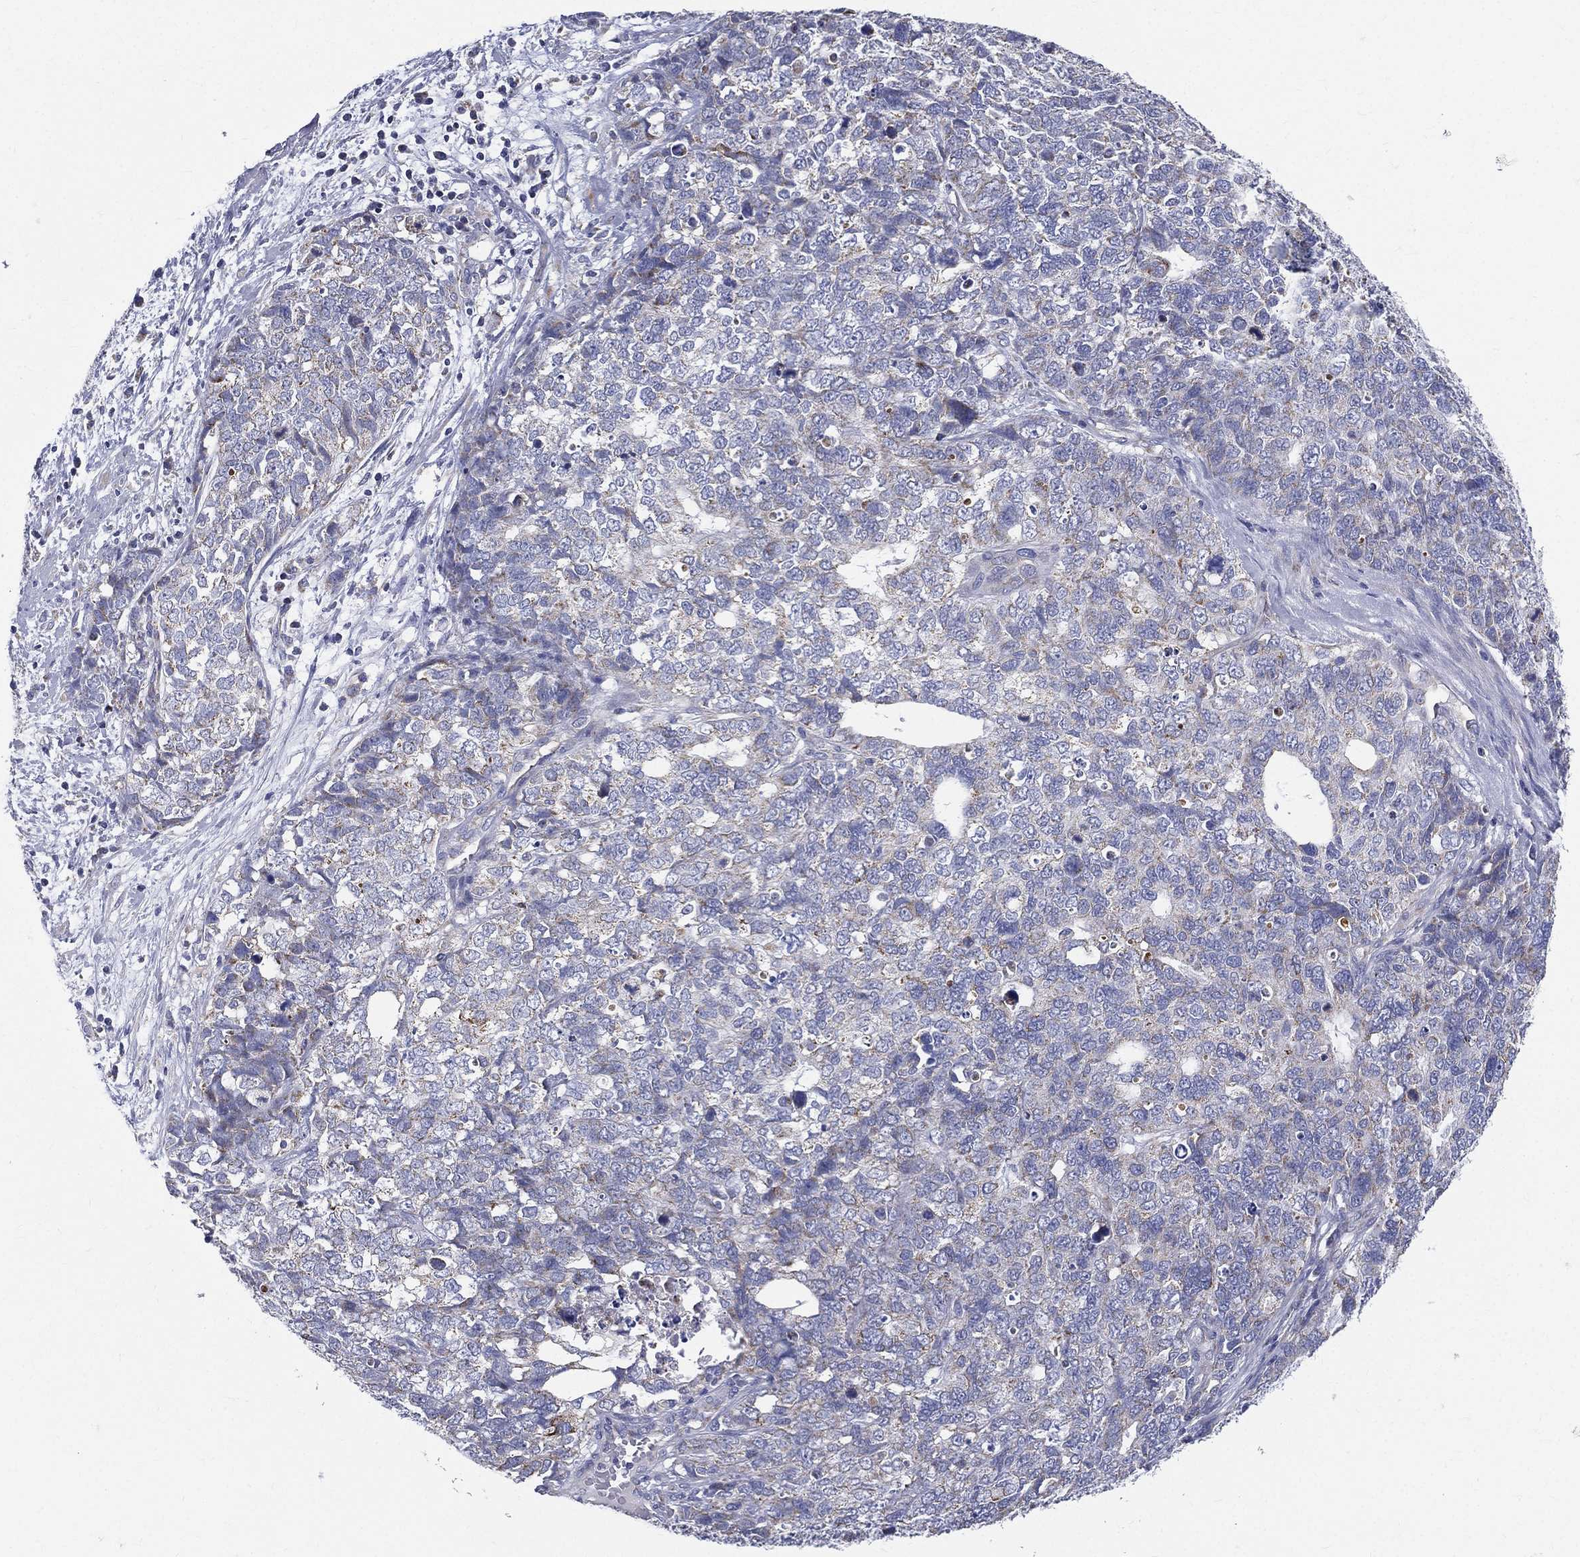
{"staining": {"intensity": "negative", "quantity": "none", "location": "none"}, "tissue": "cervical cancer", "cell_type": "Tumor cells", "image_type": "cancer", "snomed": [{"axis": "morphology", "description": "Squamous cell carcinoma, NOS"}, {"axis": "topography", "description": "Cervix"}], "caption": "Cervical squamous cell carcinoma was stained to show a protein in brown. There is no significant expression in tumor cells. Nuclei are stained in blue.", "gene": "PWWP3A", "patient": {"sex": "female", "age": 63}}